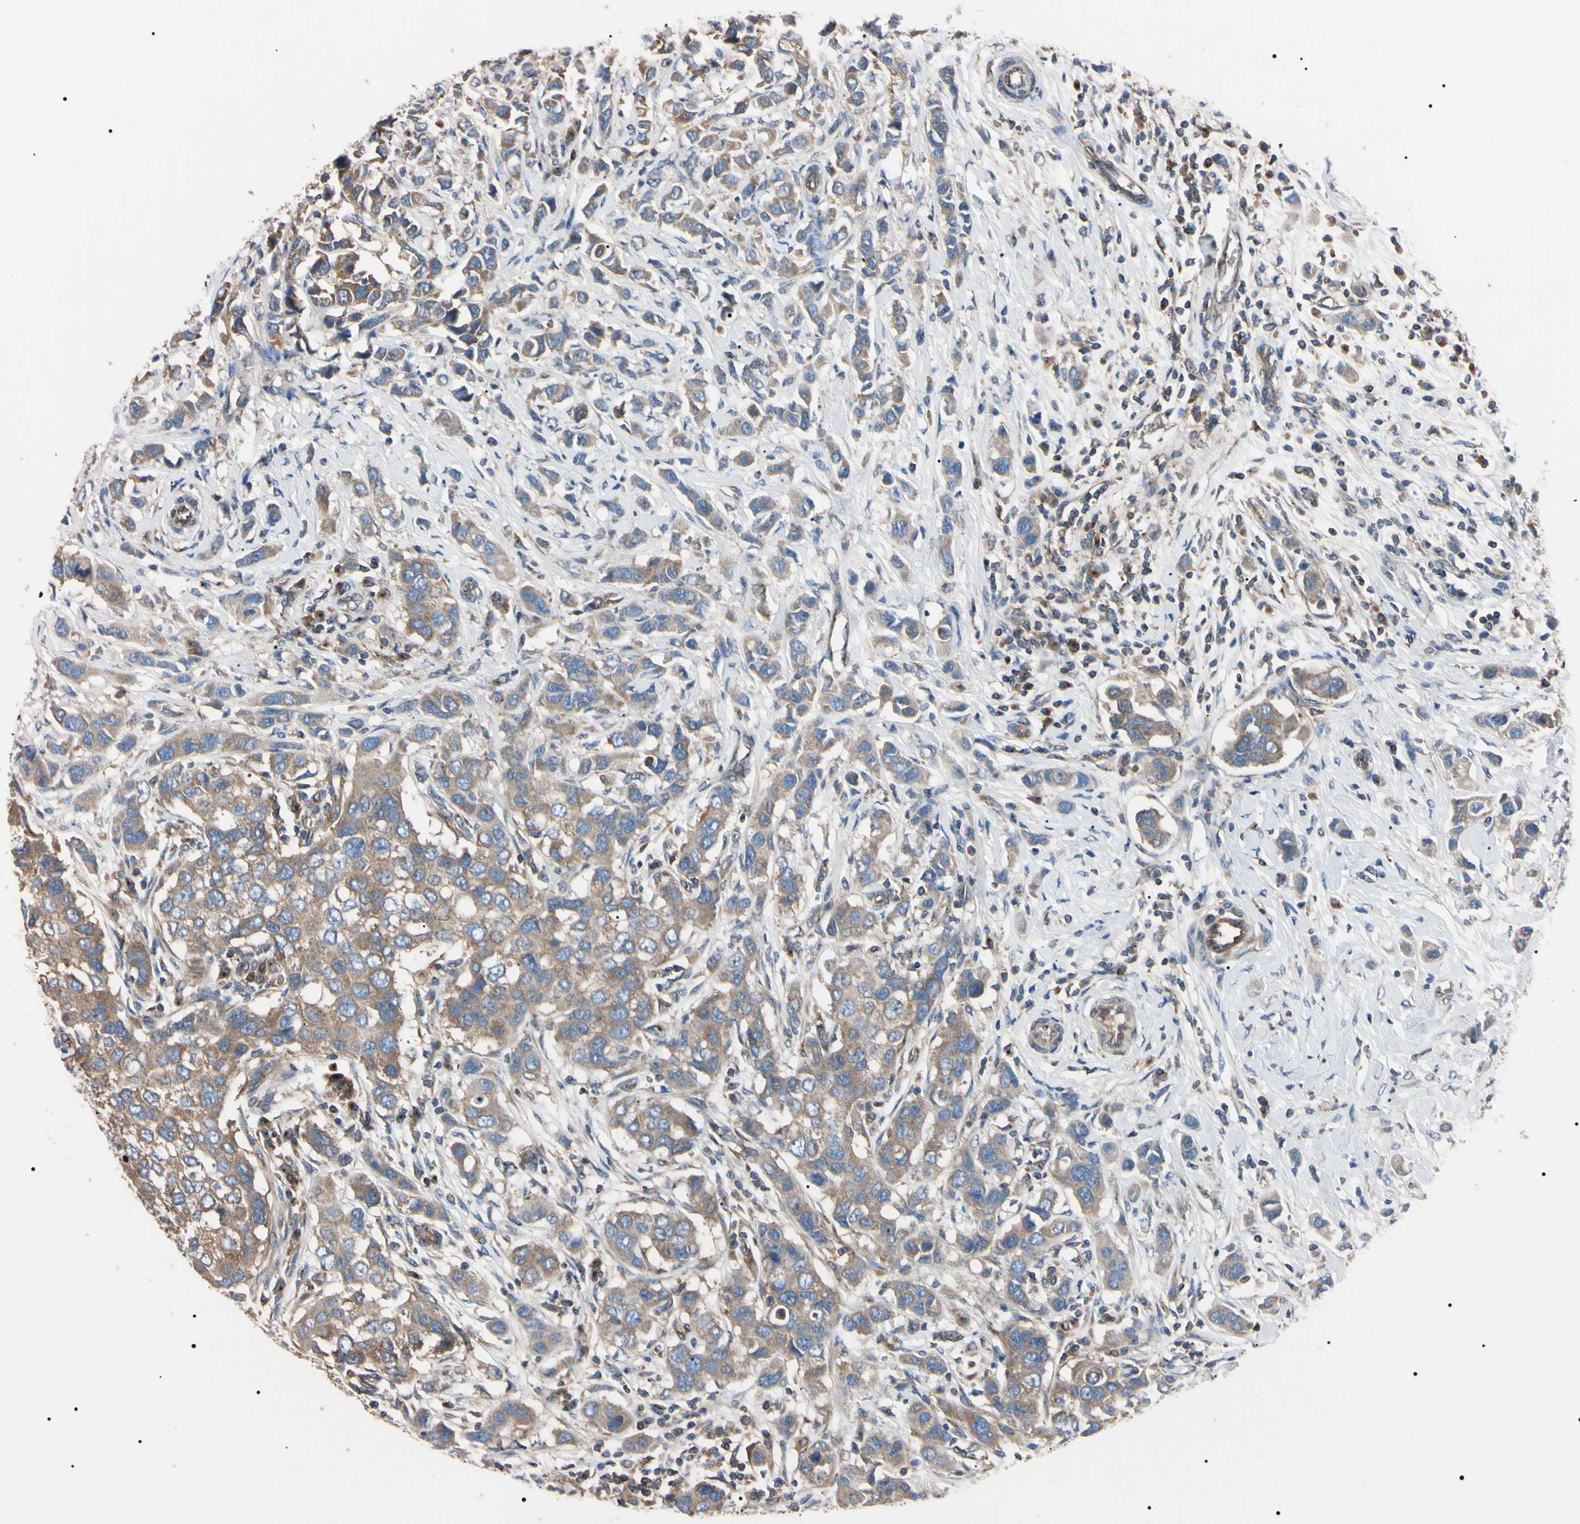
{"staining": {"intensity": "moderate", "quantity": ">75%", "location": "cytoplasmic/membranous"}, "tissue": "breast cancer", "cell_type": "Tumor cells", "image_type": "cancer", "snomed": [{"axis": "morphology", "description": "Normal tissue, NOS"}, {"axis": "morphology", "description": "Duct carcinoma"}, {"axis": "topography", "description": "Breast"}], "caption": "Human invasive ductal carcinoma (breast) stained with a protein marker demonstrates moderate staining in tumor cells.", "gene": "PRKACA", "patient": {"sex": "female", "age": 50}}